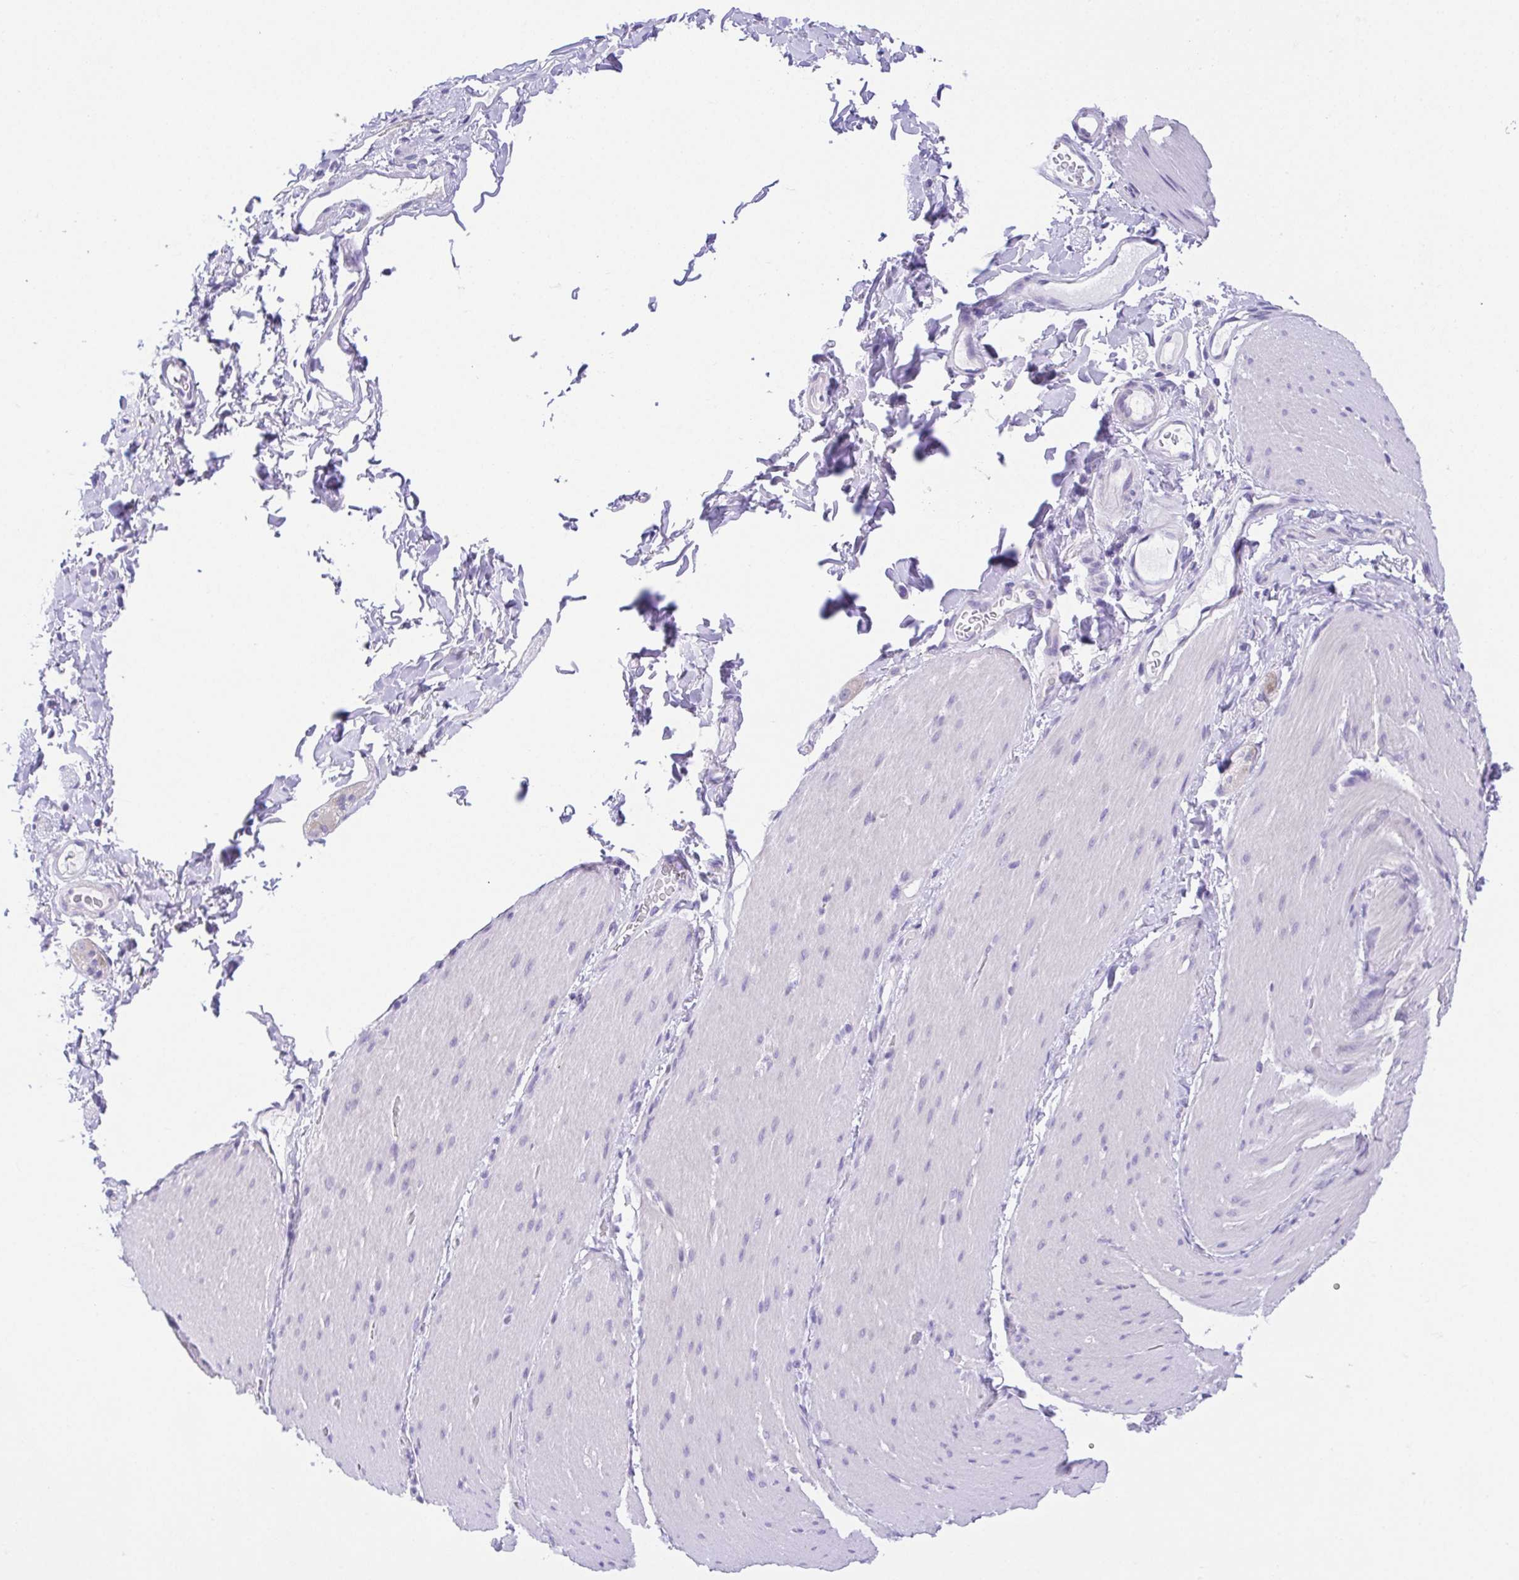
{"staining": {"intensity": "negative", "quantity": "none", "location": "none"}, "tissue": "smooth muscle", "cell_type": "Smooth muscle cells", "image_type": "normal", "snomed": [{"axis": "morphology", "description": "Normal tissue, NOS"}, {"axis": "topography", "description": "Smooth muscle"}, {"axis": "topography", "description": "Colon"}], "caption": "High magnification brightfield microscopy of benign smooth muscle stained with DAB (brown) and counterstained with hematoxylin (blue): smooth muscle cells show no significant staining. Nuclei are stained in blue.", "gene": "LUZP4", "patient": {"sex": "male", "age": 73}}